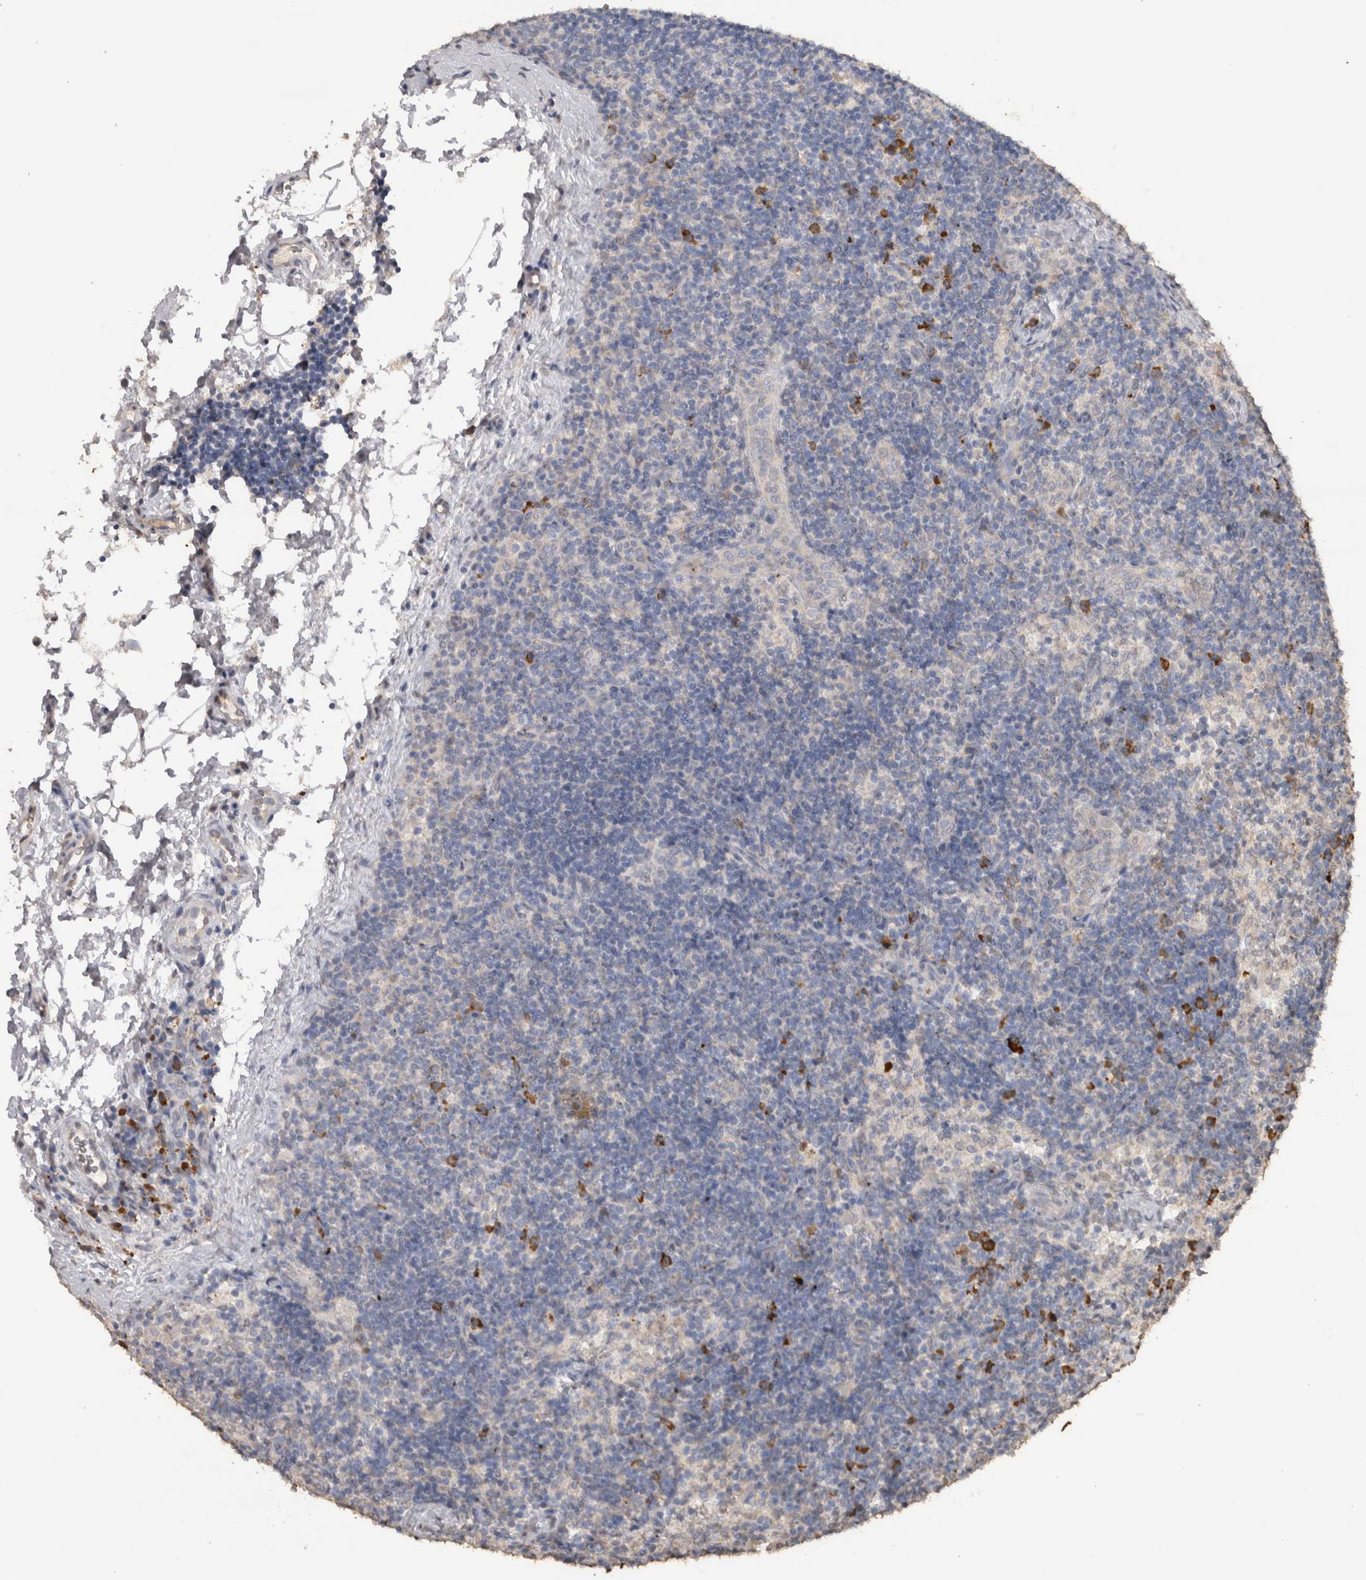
{"staining": {"intensity": "strong", "quantity": "<25%", "location": "cytoplasmic/membranous"}, "tissue": "lymph node", "cell_type": "Germinal center cells", "image_type": "normal", "snomed": [{"axis": "morphology", "description": "Normal tissue, NOS"}, {"axis": "topography", "description": "Lymph node"}], "caption": "Approximately <25% of germinal center cells in unremarkable lymph node show strong cytoplasmic/membranous protein positivity as visualized by brown immunohistochemical staining.", "gene": "CRELD2", "patient": {"sex": "female", "age": 22}}